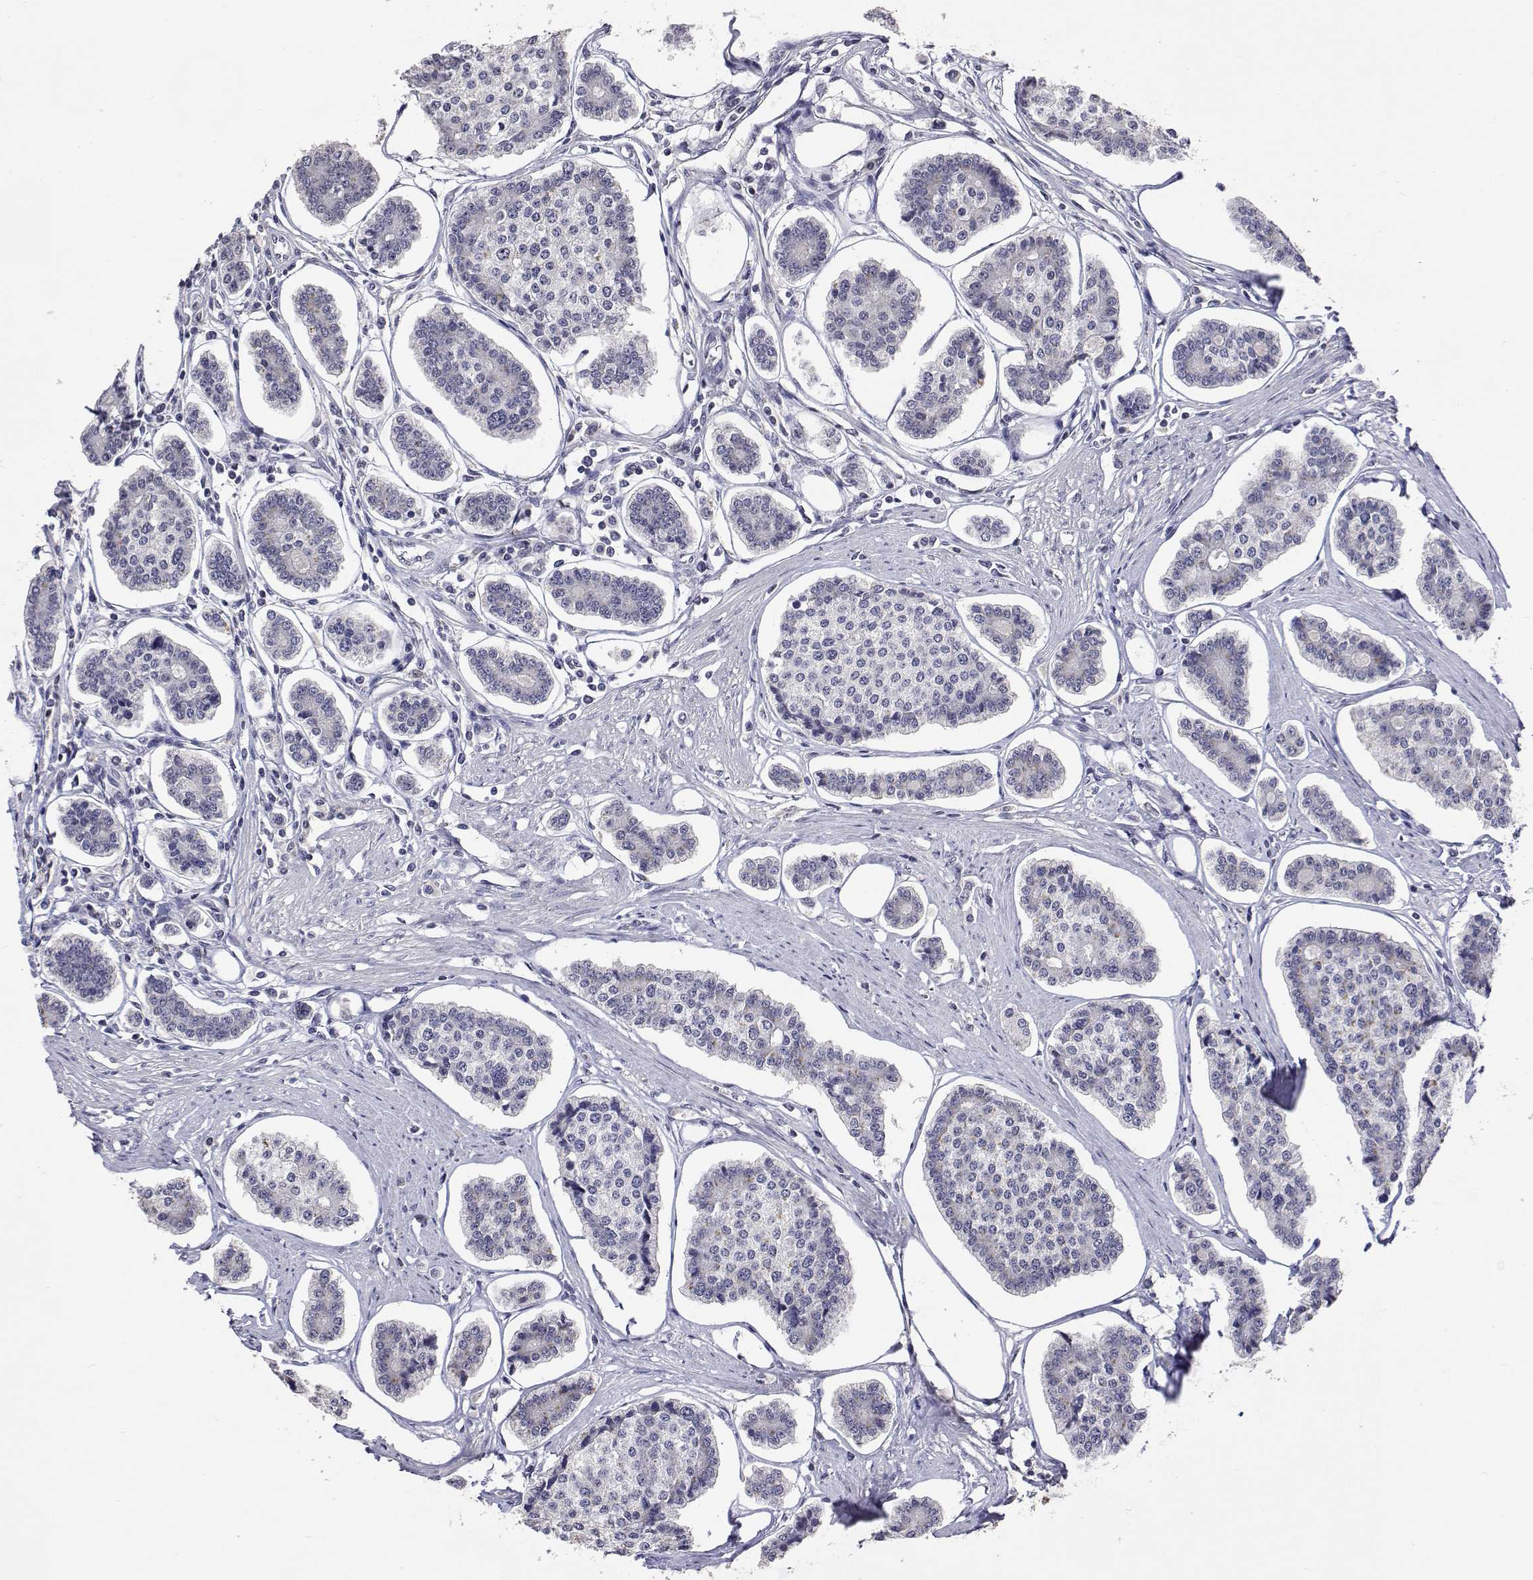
{"staining": {"intensity": "negative", "quantity": "none", "location": "none"}, "tissue": "carcinoid", "cell_type": "Tumor cells", "image_type": "cancer", "snomed": [{"axis": "morphology", "description": "Carcinoid, malignant, NOS"}, {"axis": "topography", "description": "Small intestine"}], "caption": "Immunohistochemistry (IHC) of carcinoid (malignant) shows no expression in tumor cells. (Brightfield microscopy of DAB immunohistochemistry at high magnification).", "gene": "HNRNPA0", "patient": {"sex": "female", "age": 65}}